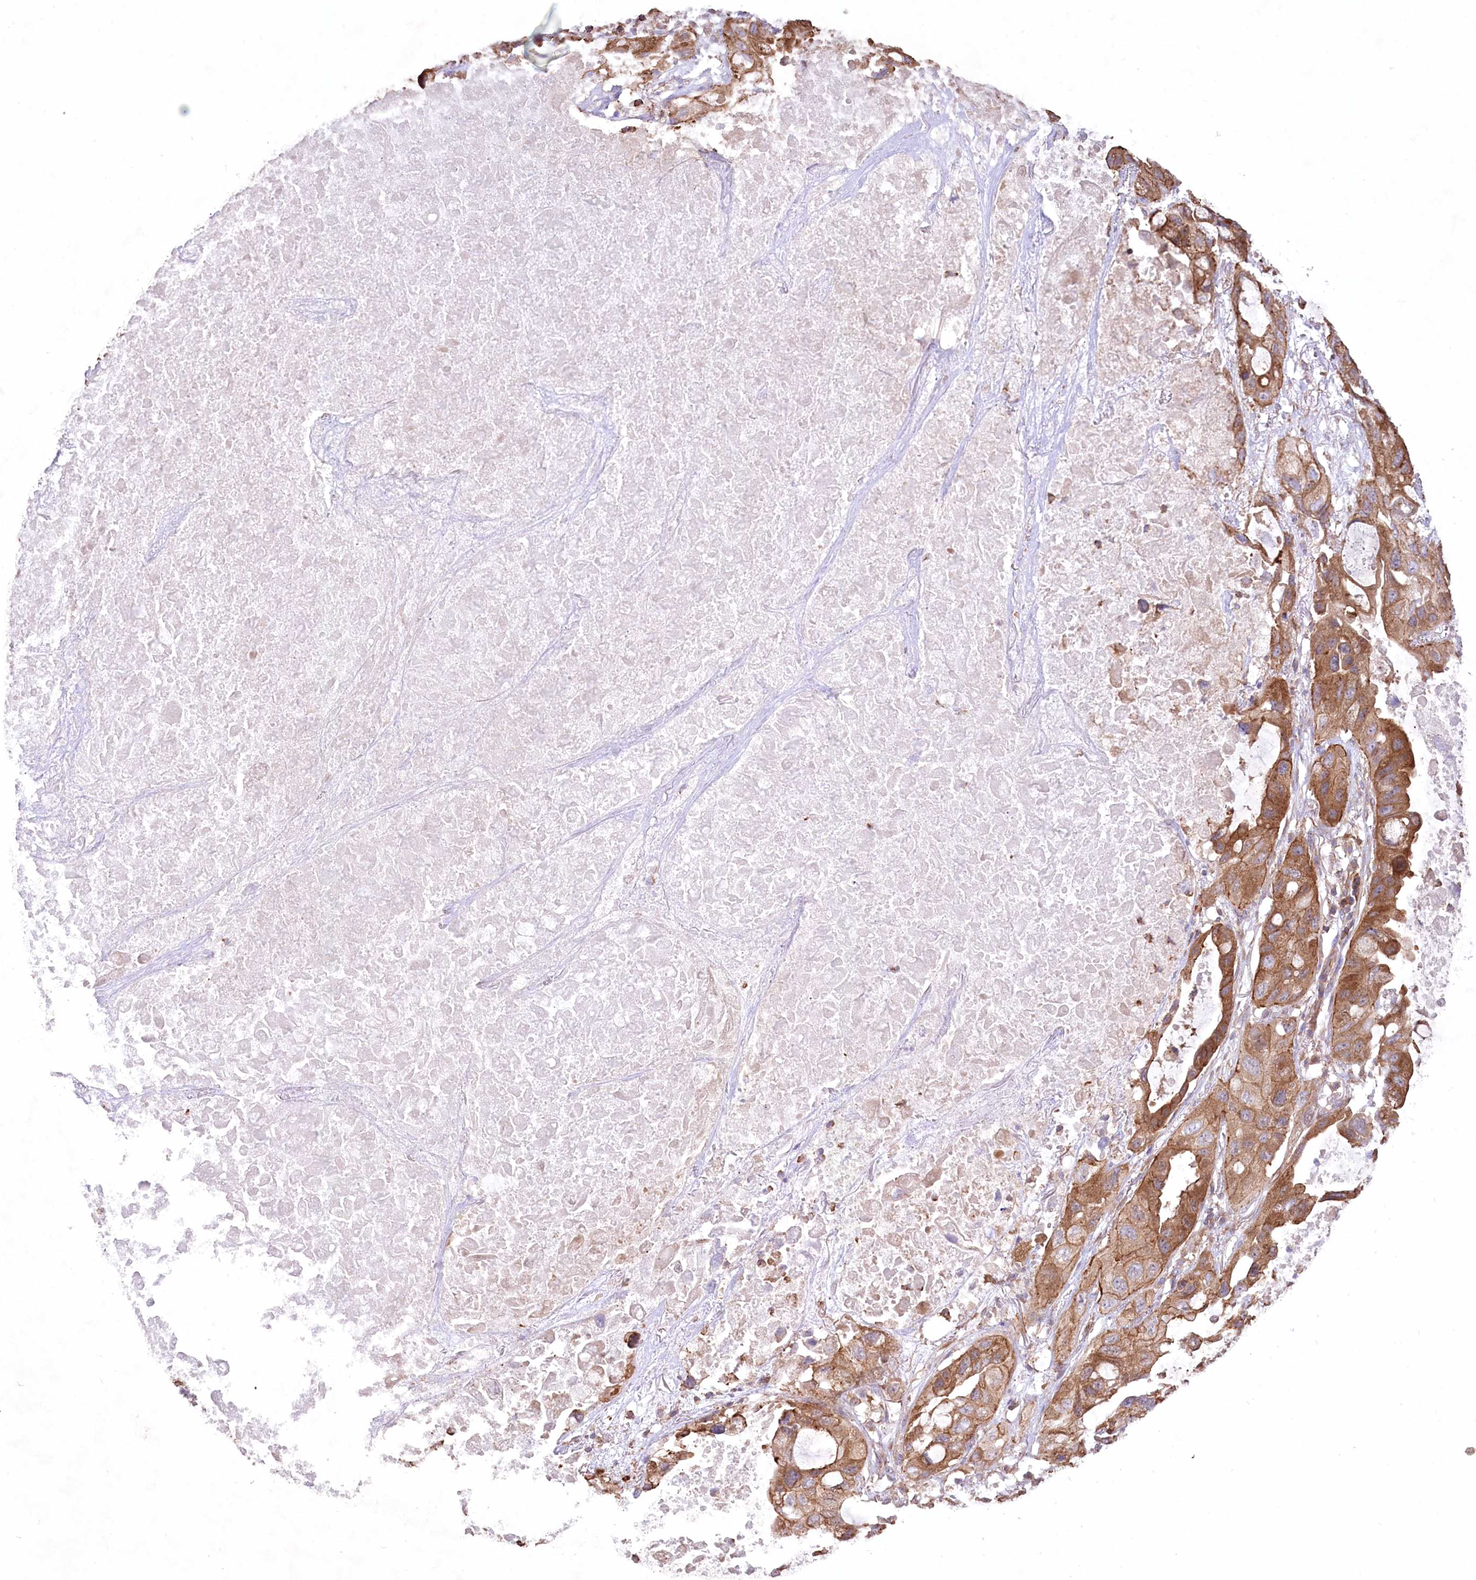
{"staining": {"intensity": "moderate", "quantity": ">75%", "location": "cytoplasmic/membranous"}, "tissue": "lung cancer", "cell_type": "Tumor cells", "image_type": "cancer", "snomed": [{"axis": "morphology", "description": "Squamous cell carcinoma, NOS"}, {"axis": "topography", "description": "Lung"}], "caption": "Squamous cell carcinoma (lung) stained with immunohistochemistry (IHC) displays moderate cytoplasmic/membranous expression in approximately >75% of tumor cells.", "gene": "UMPS", "patient": {"sex": "female", "age": 73}}